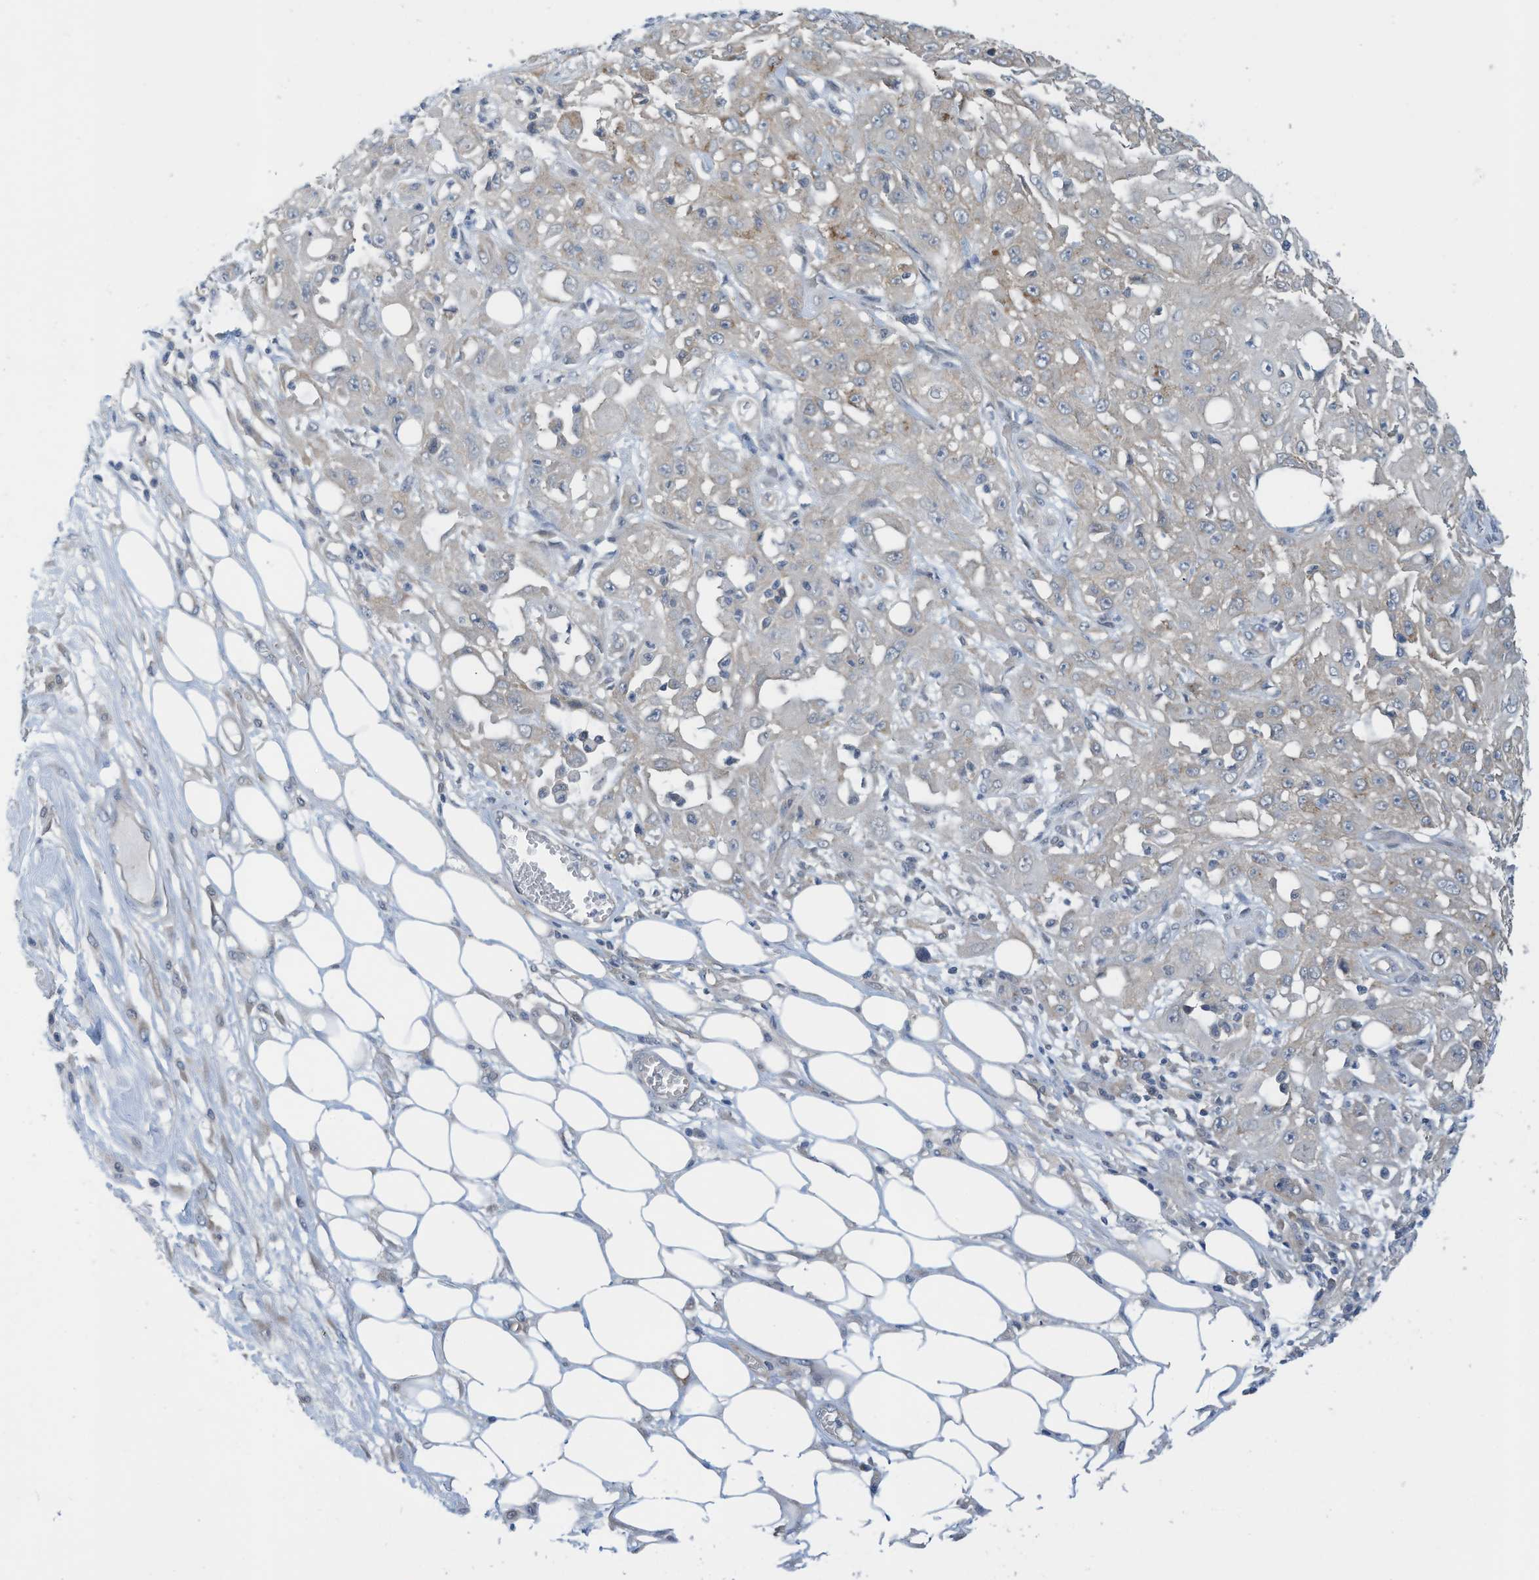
{"staining": {"intensity": "weak", "quantity": "<25%", "location": "cytoplasmic/membranous"}, "tissue": "skin cancer", "cell_type": "Tumor cells", "image_type": "cancer", "snomed": [{"axis": "morphology", "description": "Squamous cell carcinoma, NOS"}, {"axis": "morphology", "description": "Squamous cell carcinoma, metastatic, NOS"}, {"axis": "topography", "description": "Skin"}, {"axis": "topography", "description": "Lymph node"}], "caption": "Tumor cells are negative for protein expression in human skin metastatic squamous cell carcinoma.", "gene": "REPS1", "patient": {"sex": "male", "age": 75}}